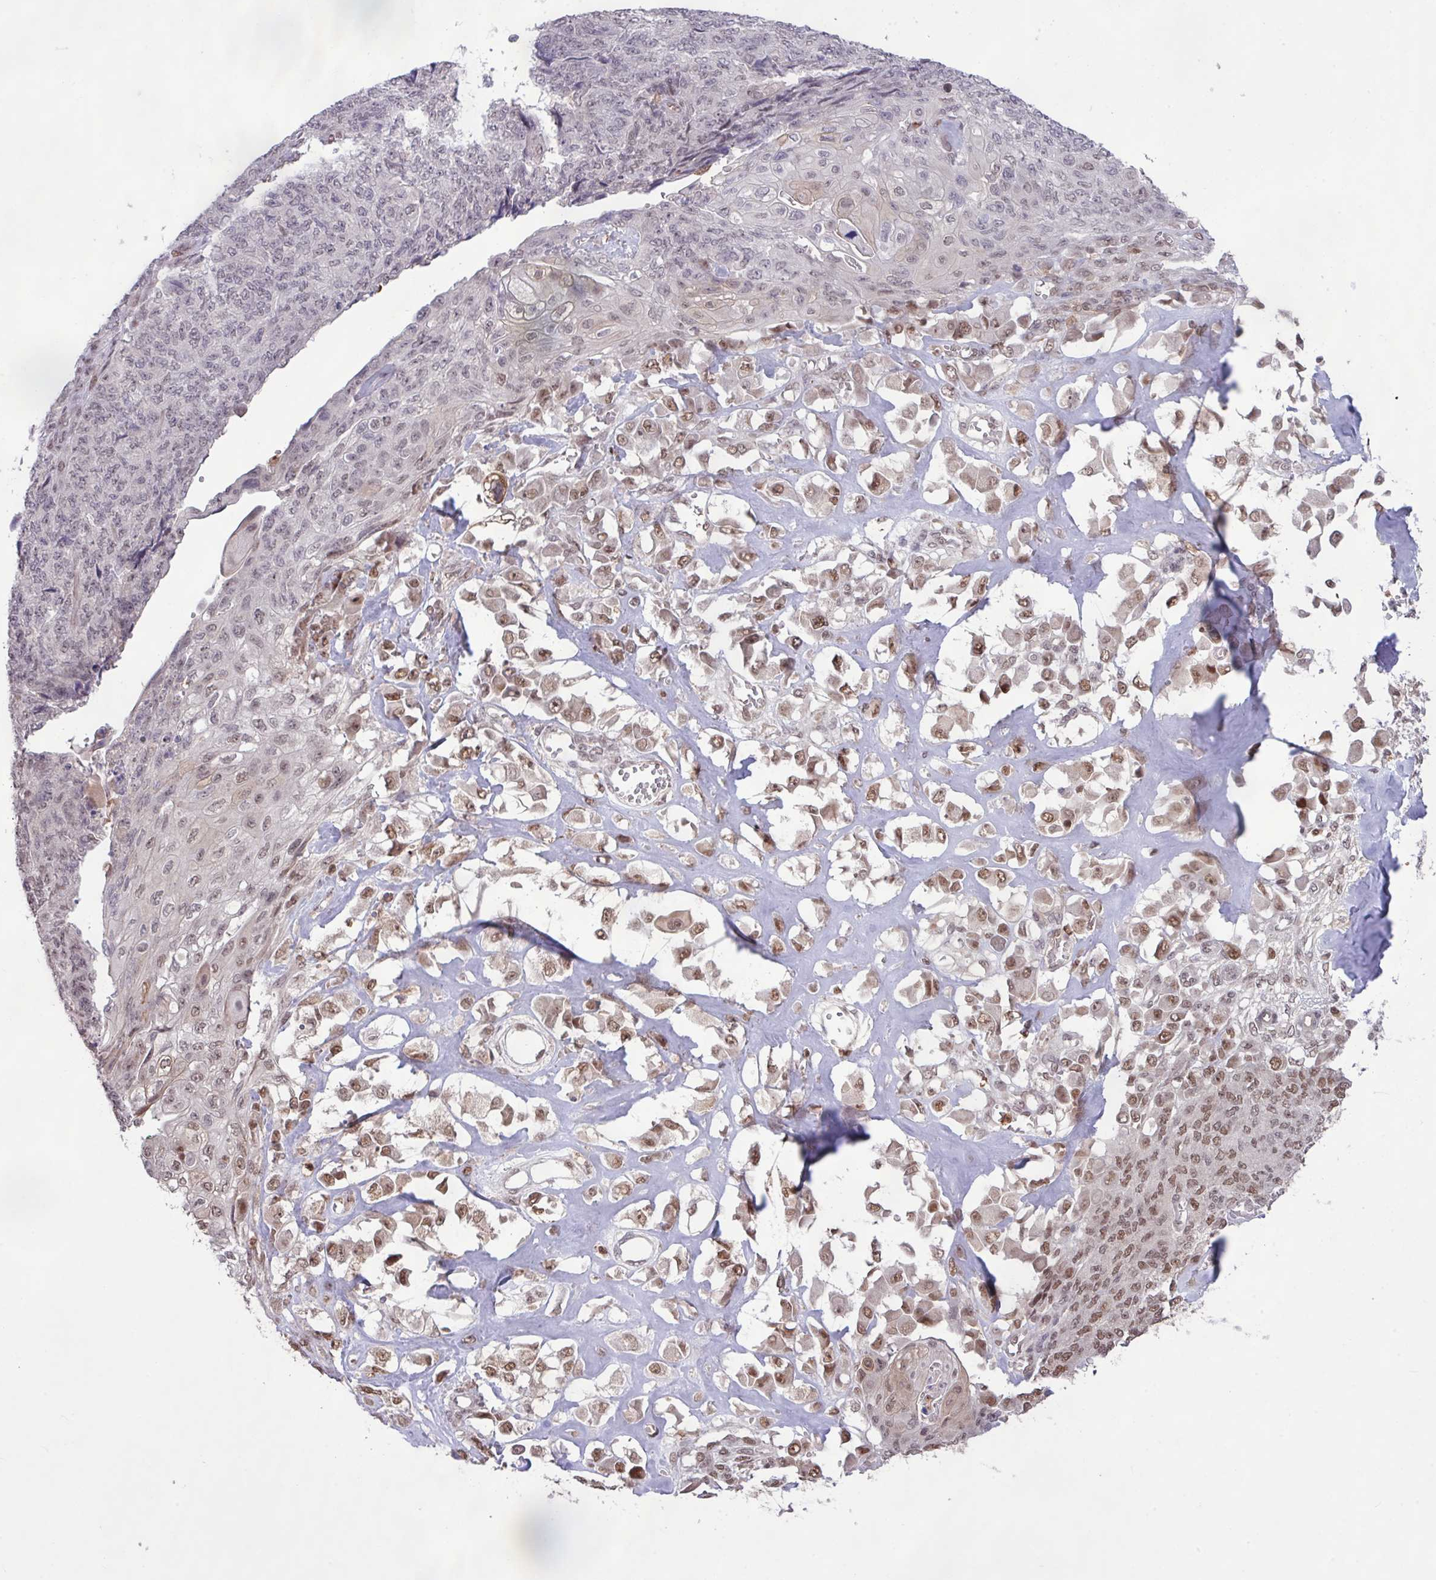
{"staining": {"intensity": "moderate", "quantity": "25%-75%", "location": "nuclear"}, "tissue": "endometrial cancer", "cell_type": "Tumor cells", "image_type": "cancer", "snomed": [{"axis": "morphology", "description": "Adenocarcinoma, NOS"}, {"axis": "topography", "description": "Endometrium"}], "caption": "Tumor cells show medium levels of moderate nuclear expression in about 25%-75% of cells in endometrial cancer.", "gene": "GON7", "patient": {"sex": "female", "age": 32}}